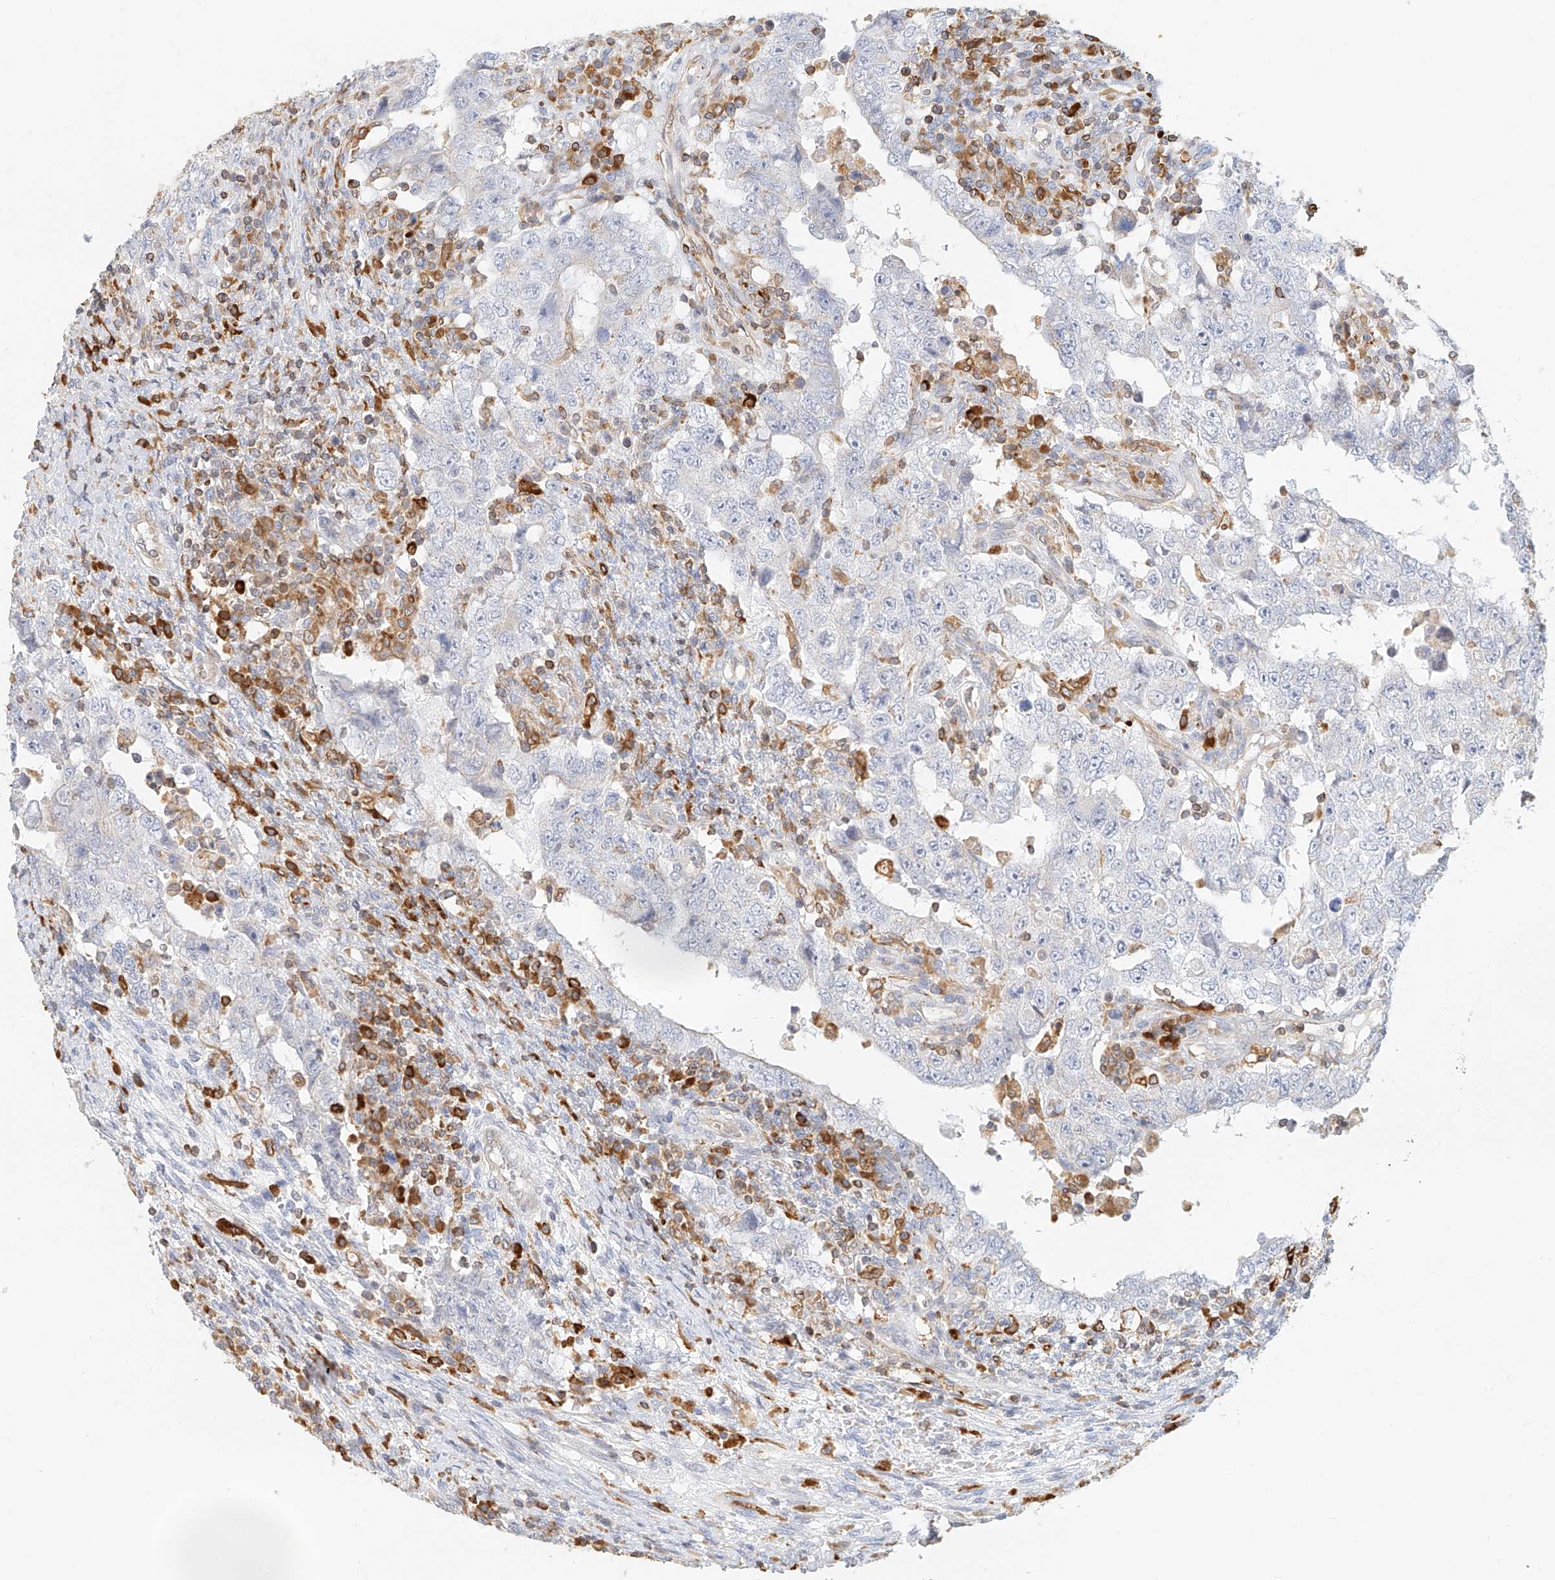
{"staining": {"intensity": "negative", "quantity": "none", "location": "none"}, "tissue": "testis cancer", "cell_type": "Tumor cells", "image_type": "cancer", "snomed": [{"axis": "morphology", "description": "Carcinoma, Embryonal, NOS"}, {"axis": "topography", "description": "Testis"}], "caption": "An IHC photomicrograph of testis cancer is shown. There is no staining in tumor cells of testis cancer.", "gene": "DHRS7", "patient": {"sex": "male", "age": 26}}